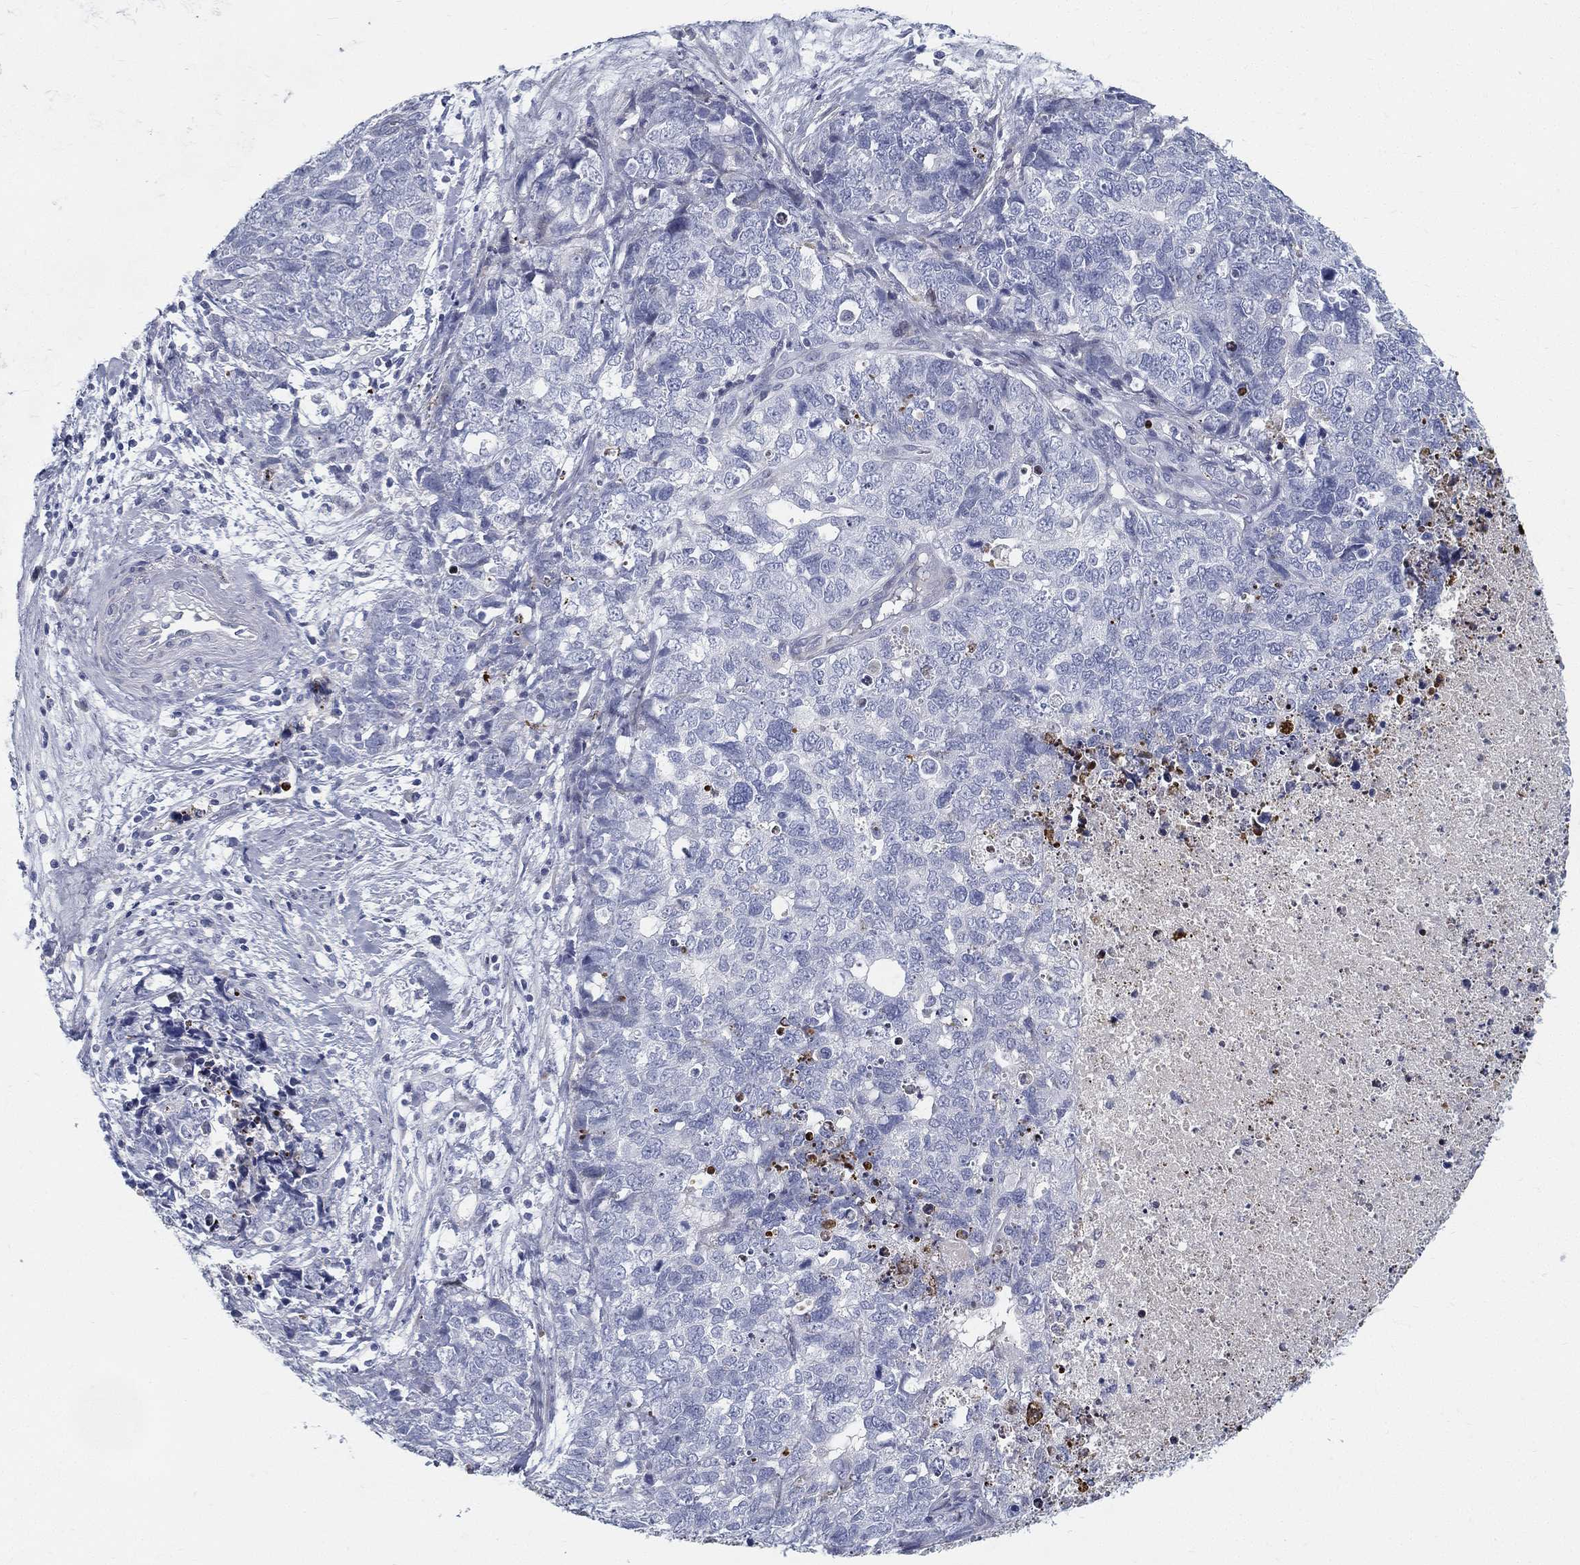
{"staining": {"intensity": "negative", "quantity": "none", "location": "none"}, "tissue": "cervical cancer", "cell_type": "Tumor cells", "image_type": "cancer", "snomed": [{"axis": "morphology", "description": "Squamous cell carcinoma, NOS"}, {"axis": "topography", "description": "Cervix"}], "caption": "Micrograph shows no significant protein positivity in tumor cells of squamous cell carcinoma (cervical).", "gene": "SPPL2C", "patient": {"sex": "female", "age": 63}}